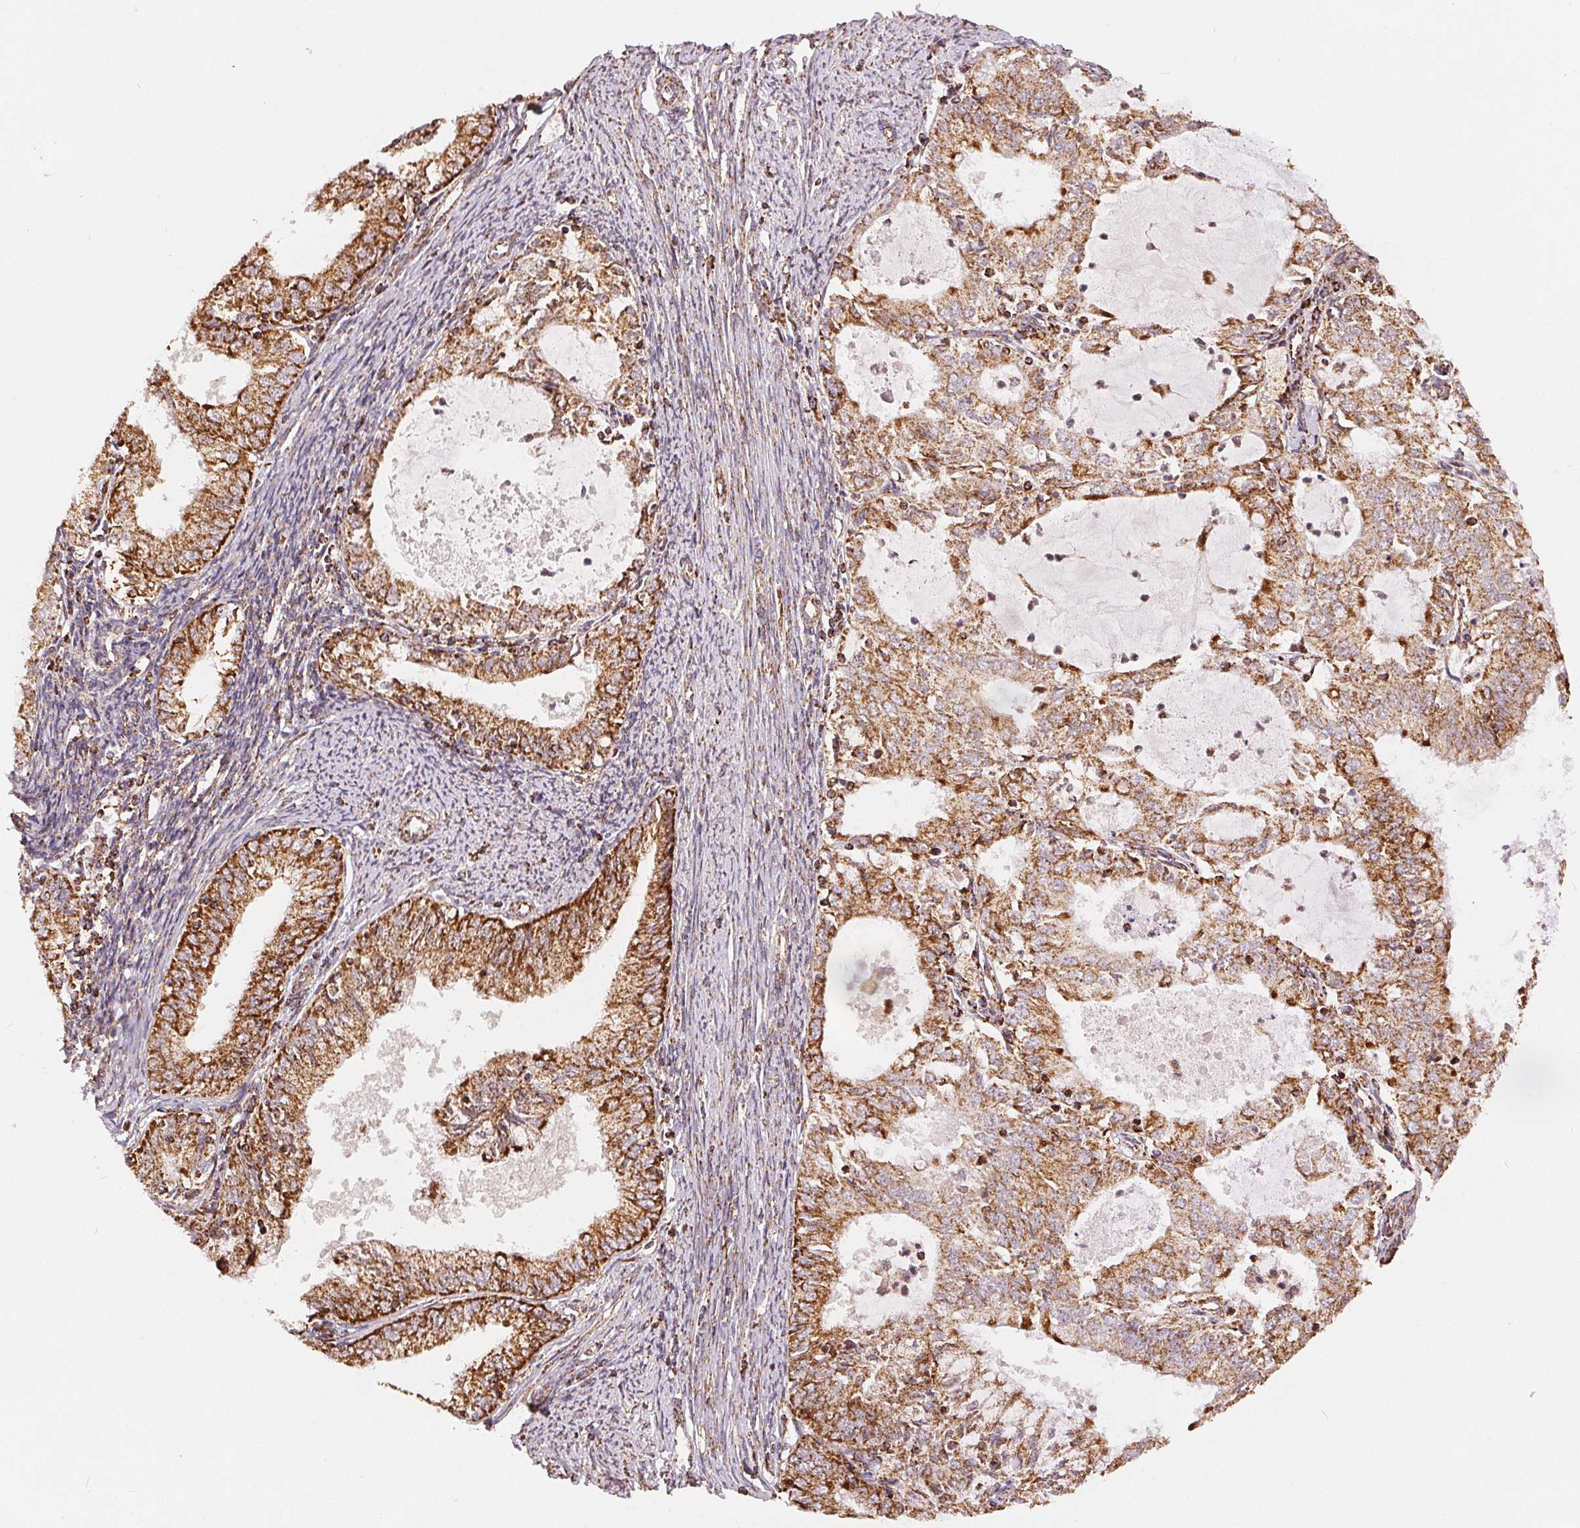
{"staining": {"intensity": "moderate", "quantity": ">75%", "location": "cytoplasmic/membranous"}, "tissue": "endometrial cancer", "cell_type": "Tumor cells", "image_type": "cancer", "snomed": [{"axis": "morphology", "description": "Adenocarcinoma, NOS"}, {"axis": "topography", "description": "Endometrium"}], "caption": "IHC (DAB (3,3'-diaminobenzidine)) staining of human endometrial cancer (adenocarcinoma) demonstrates moderate cytoplasmic/membranous protein expression in approximately >75% of tumor cells.", "gene": "SDHB", "patient": {"sex": "female", "age": 57}}